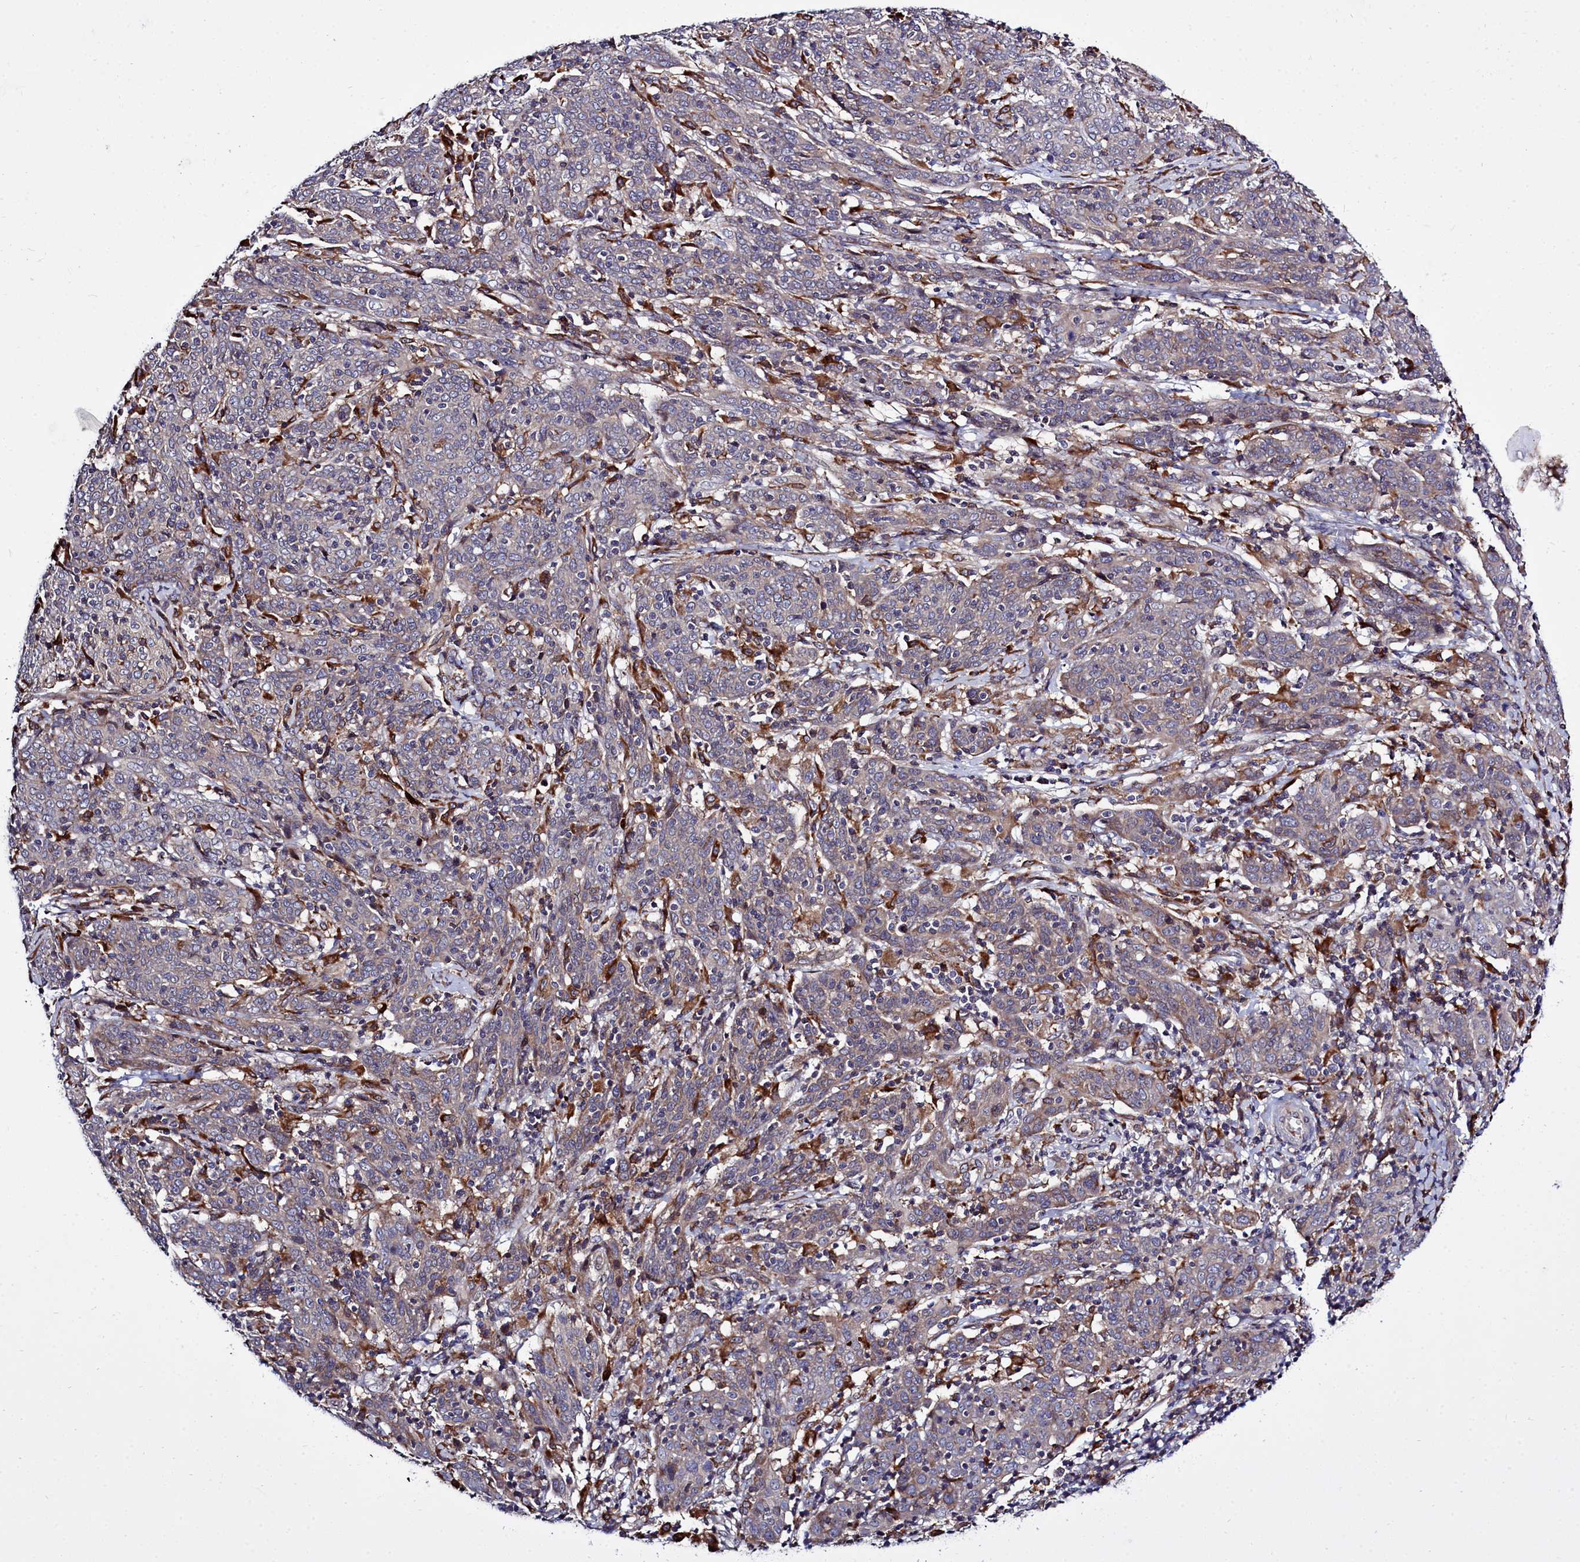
{"staining": {"intensity": "weak", "quantity": "<25%", "location": "cytoplasmic/membranous"}, "tissue": "cervical cancer", "cell_type": "Tumor cells", "image_type": "cancer", "snomed": [{"axis": "morphology", "description": "Squamous cell carcinoma, NOS"}, {"axis": "topography", "description": "Cervix"}], "caption": "DAB (3,3'-diaminobenzidine) immunohistochemical staining of human cervical cancer (squamous cell carcinoma) displays no significant expression in tumor cells. Nuclei are stained in blue.", "gene": "RAPGEF4", "patient": {"sex": "female", "age": 67}}